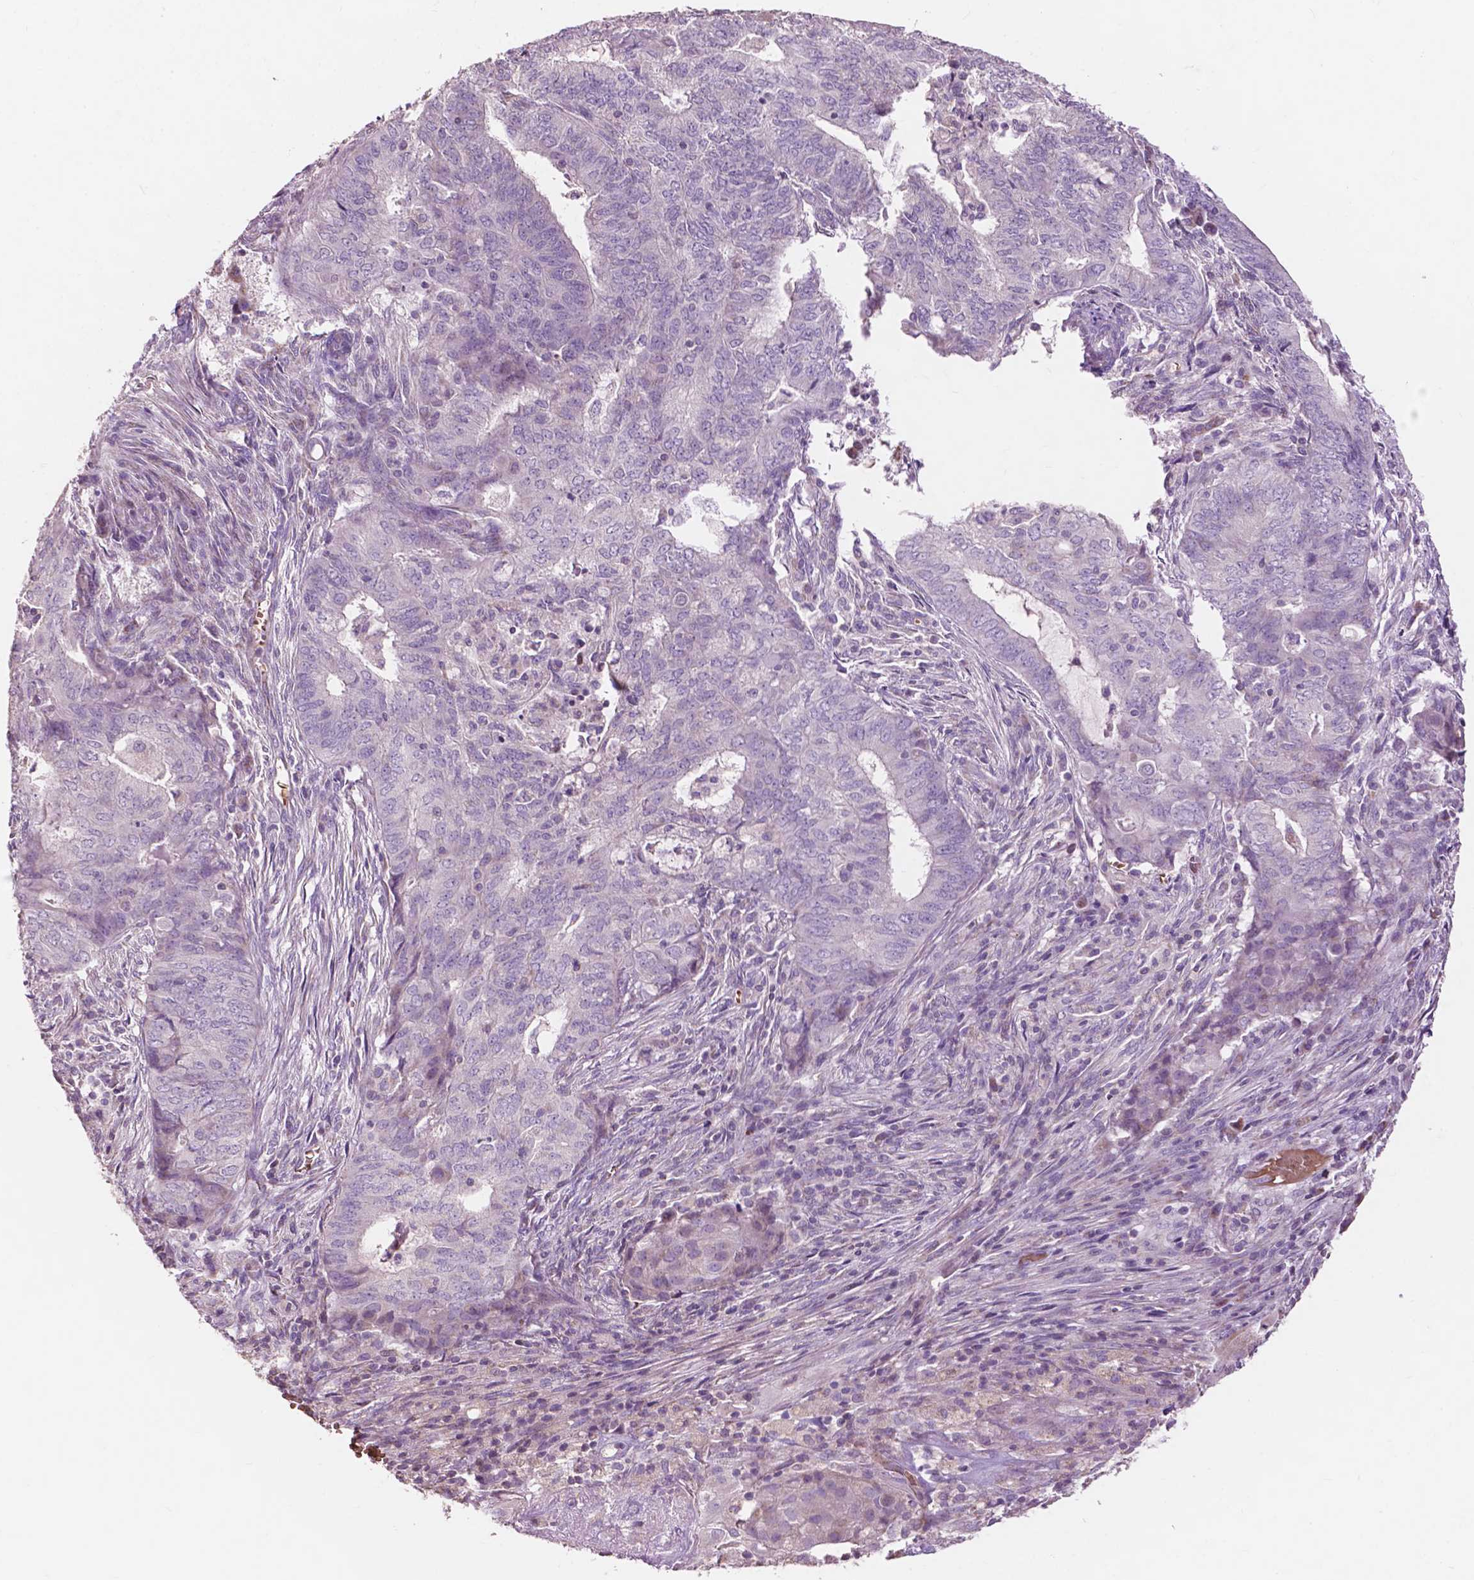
{"staining": {"intensity": "negative", "quantity": "none", "location": "none"}, "tissue": "endometrial cancer", "cell_type": "Tumor cells", "image_type": "cancer", "snomed": [{"axis": "morphology", "description": "Adenocarcinoma, NOS"}, {"axis": "topography", "description": "Endometrium"}], "caption": "There is no significant staining in tumor cells of endometrial cancer. The staining was performed using DAB to visualize the protein expression in brown, while the nuclei were stained in blue with hematoxylin (Magnification: 20x).", "gene": "NDUFS1", "patient": {"sex": "female", "age": 62}}